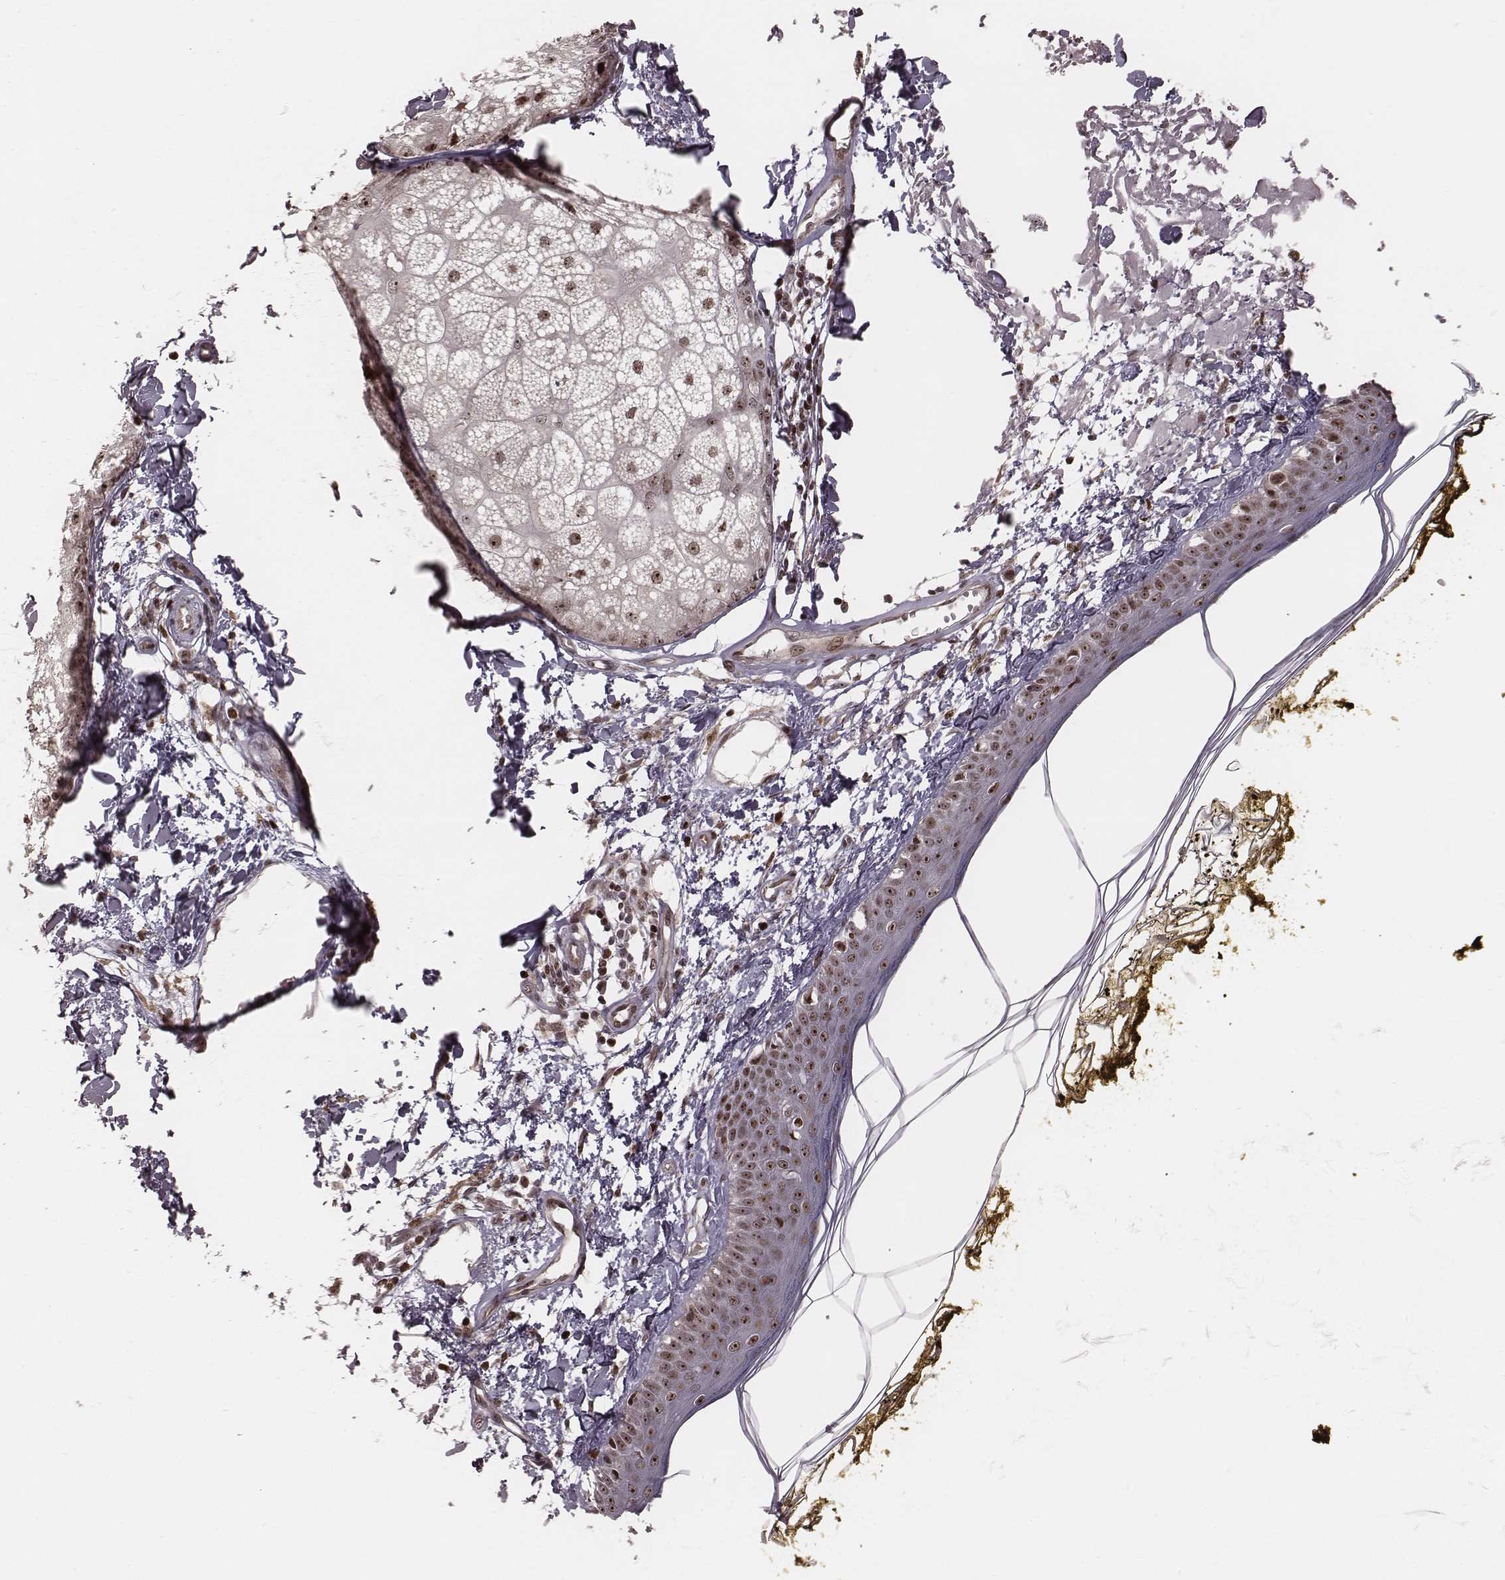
{"staining": {"intensity": "moderate", "quantity": "25%-75%", "location": "nuclear"}, "tissue": "skin", "cell_type": "Fibroblasts", "image_type": "normal", "snomed": [{"axis": "morphology", "description": "Normal tissue, NOS"}, {"axis": "topography", "description": "Skin"}], "caption": "A brown stain labels moderate nuclear staining of a protein in fibroblasts of benign human skin. The staining was performed using DAB to visualize the protein expression in brown, while the nuclei were stained in blue with hematoxylin (Magnification: 20x).", "gene": "VRK3", "patient": {"sex": "male", "age": 76}}